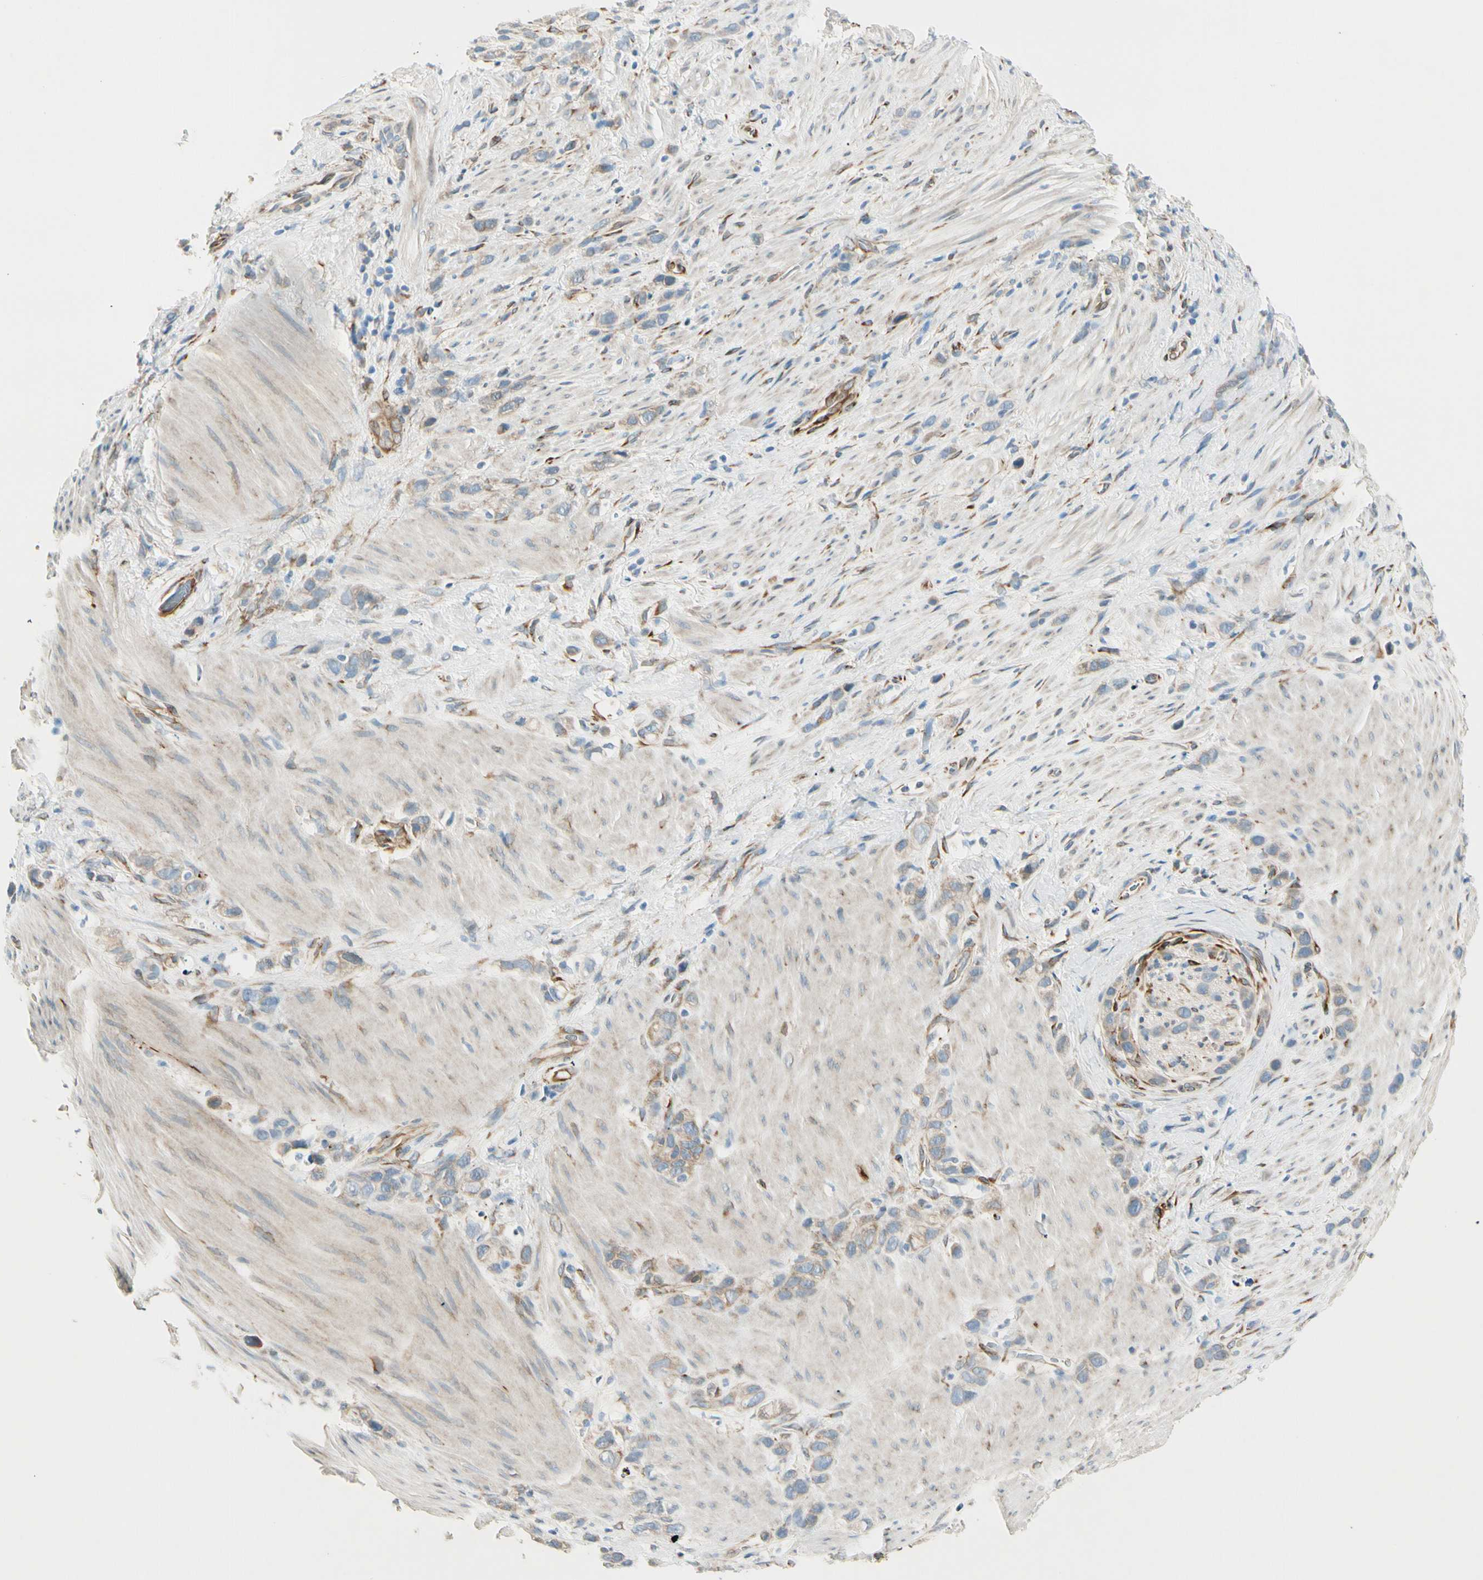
{"staining": {"intensity": "weak", "quantity": ">75%", "location": "cytoplasmic/membranous"}, "tissue": "stomach cancer", "cell_type": "Tumor cells", "image_type": "cancer", "snomed": [{"axis": "morphology", "description": "Normal tissue, NOS"}, {"axis": "morphology", "description": "Adenocarcinoma, NOS"}, {"axis": "morphology", "description": "Adenocarcinoma, High grade"}, {"axis": "topography", "description": "Stomach, upper"}, {"axis": "topography", "description": "Stomach"}], "caption": "Stomach cancer was stained to show a protein in brown. There is low levels of weak cytoplasmic/membranous expression in about >75% of tumor cells.", "gene": "FKBP7", "patient": {"sex": "female", "age": 65}}